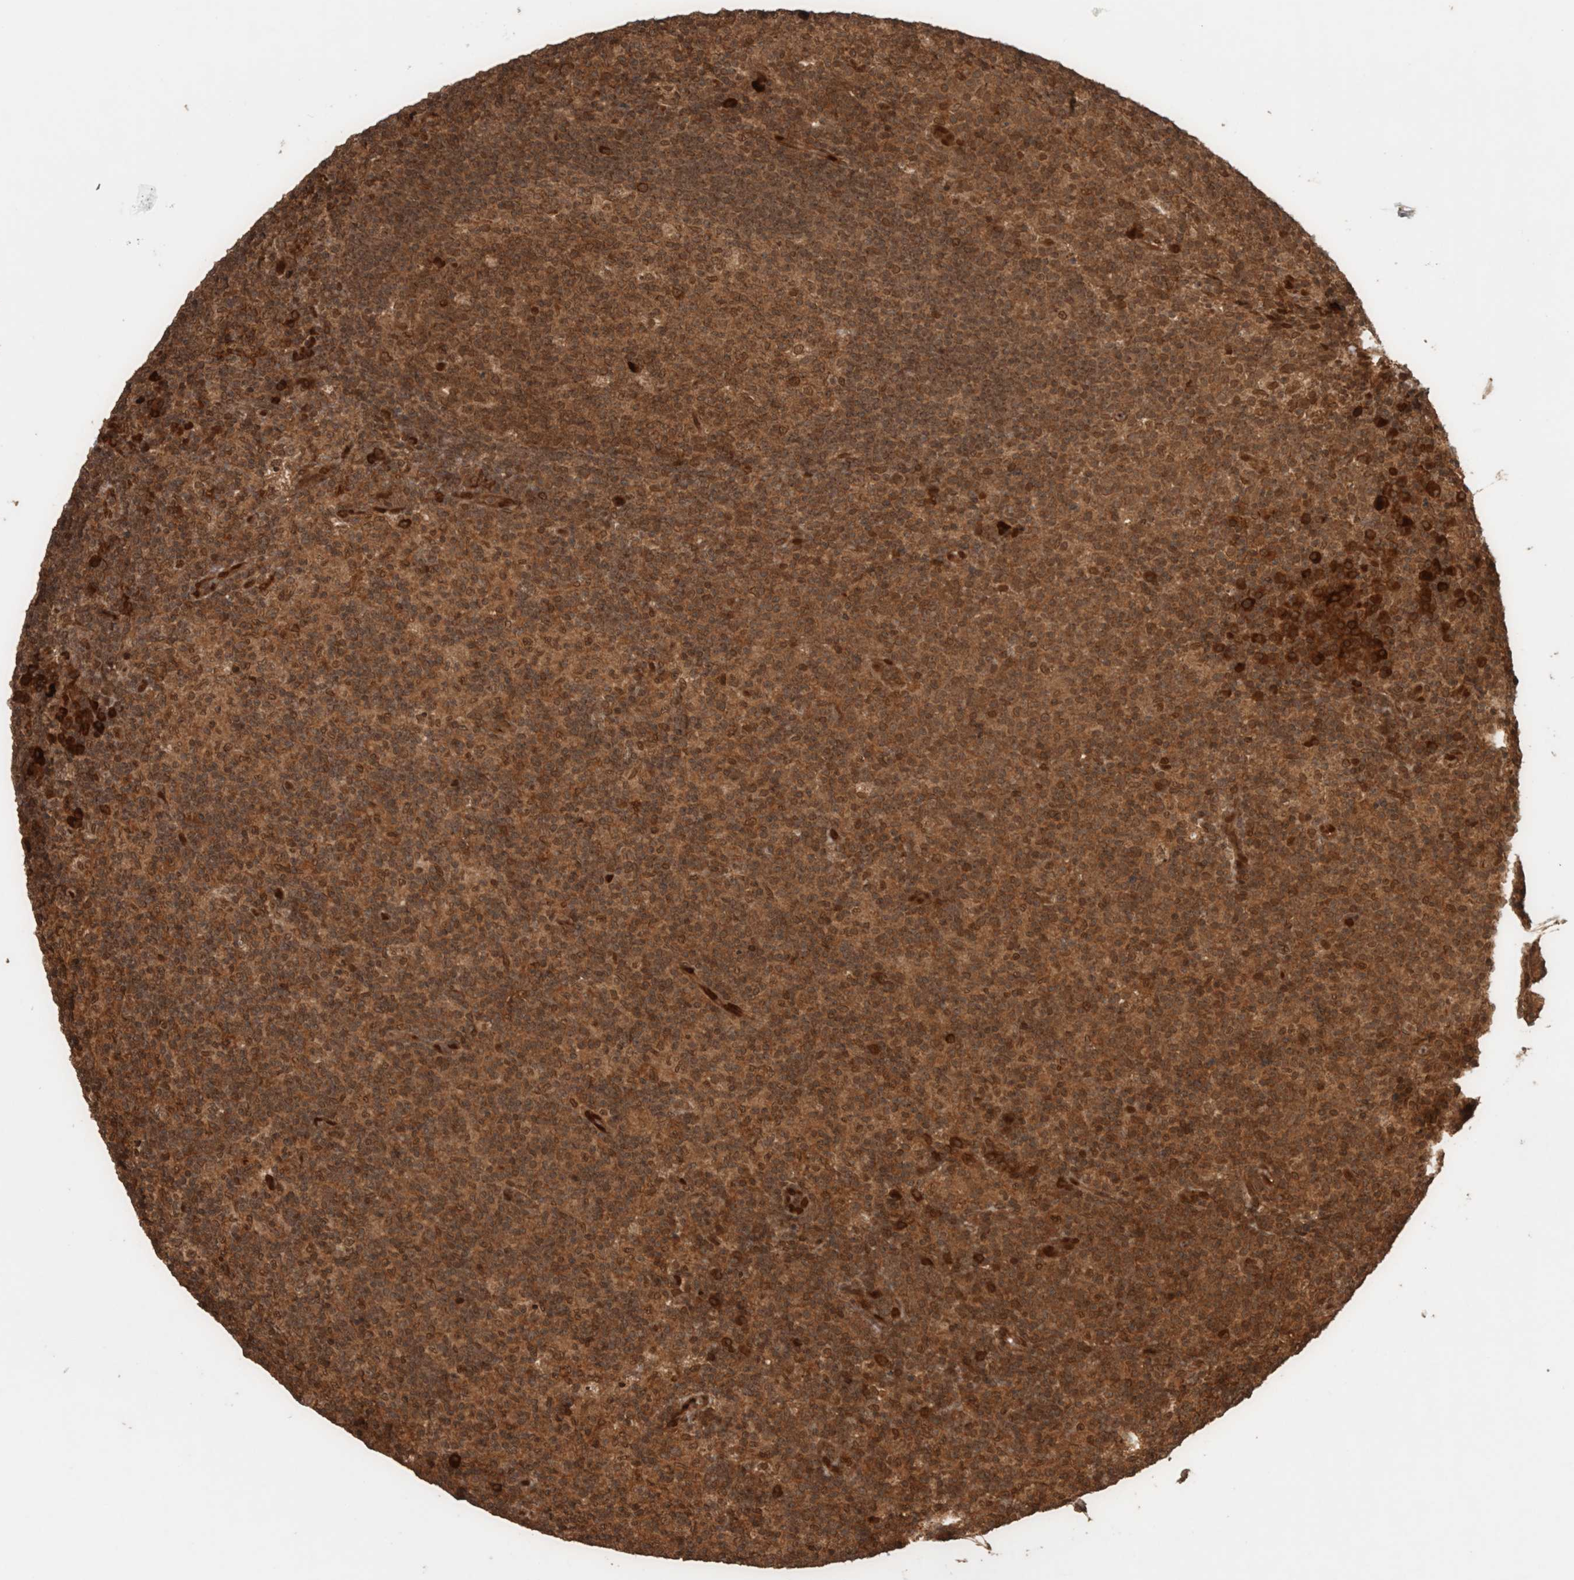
{"staining": {"intensity": "moderate", "quantity": ">75%", "location": "cytoplasmic/membranous"}, "tissue": "lymph node", "cell_type": "Germinal center cells", "image_type": "normal", "snomed": [{"axis": "morphology", "description": "Normal tissue, NOS"}, {"axis": "morphology", "description": "Inflammation, NOS"}, {"axis": "topography", "description": "Lymph node"}], "caption": "A brown stain labels moderate cytoplasmic/membranous staining of a protein in germinal center cells of normal lymph node. Using DAB (brown) and hematoxylin (blue) stains, captured at high magnification using brightfield microscopy.", "gene": "CNTROB", "patient": {"sex": "male", "age": 55}}